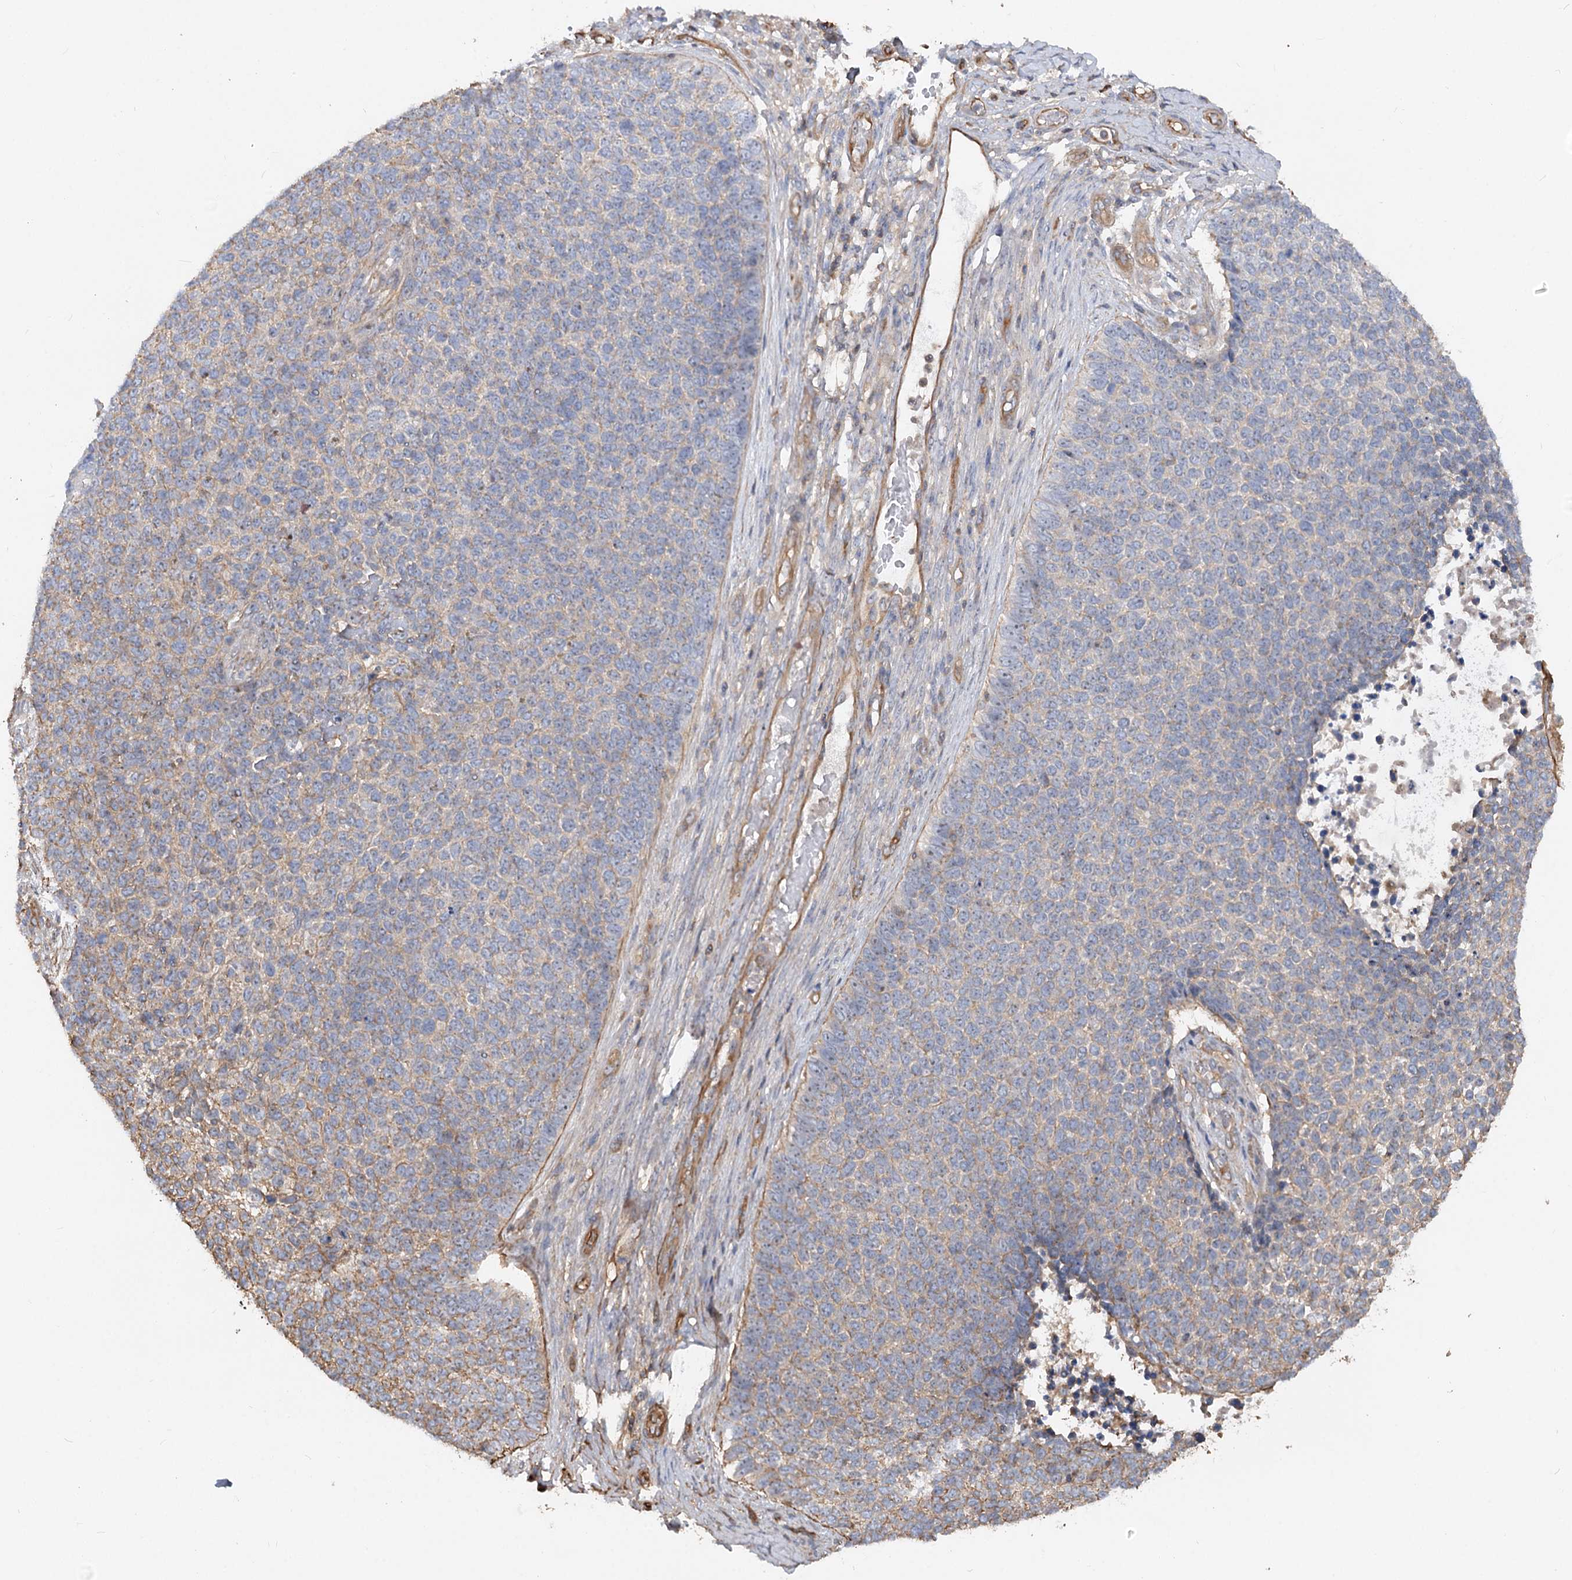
{"staining": {"intensity": "weak", "quantity": "<25%", "location": "cytoplasmic/membranous"}, "tissue": "skin cancer", "cell_type": "Tumor cells", "image_type": "cancer", "snomed": [{"axis": "morphology", "description": "Basal cell carcinoma"}, {"axis": "topography", "description": "Skin"}], "caption": "IHC of skin cancer (basal cell carcinoma) exhibits no positivity in tumor cells.", "gene": "WDR36", "patient": {"sex": "female", "age": 84}}